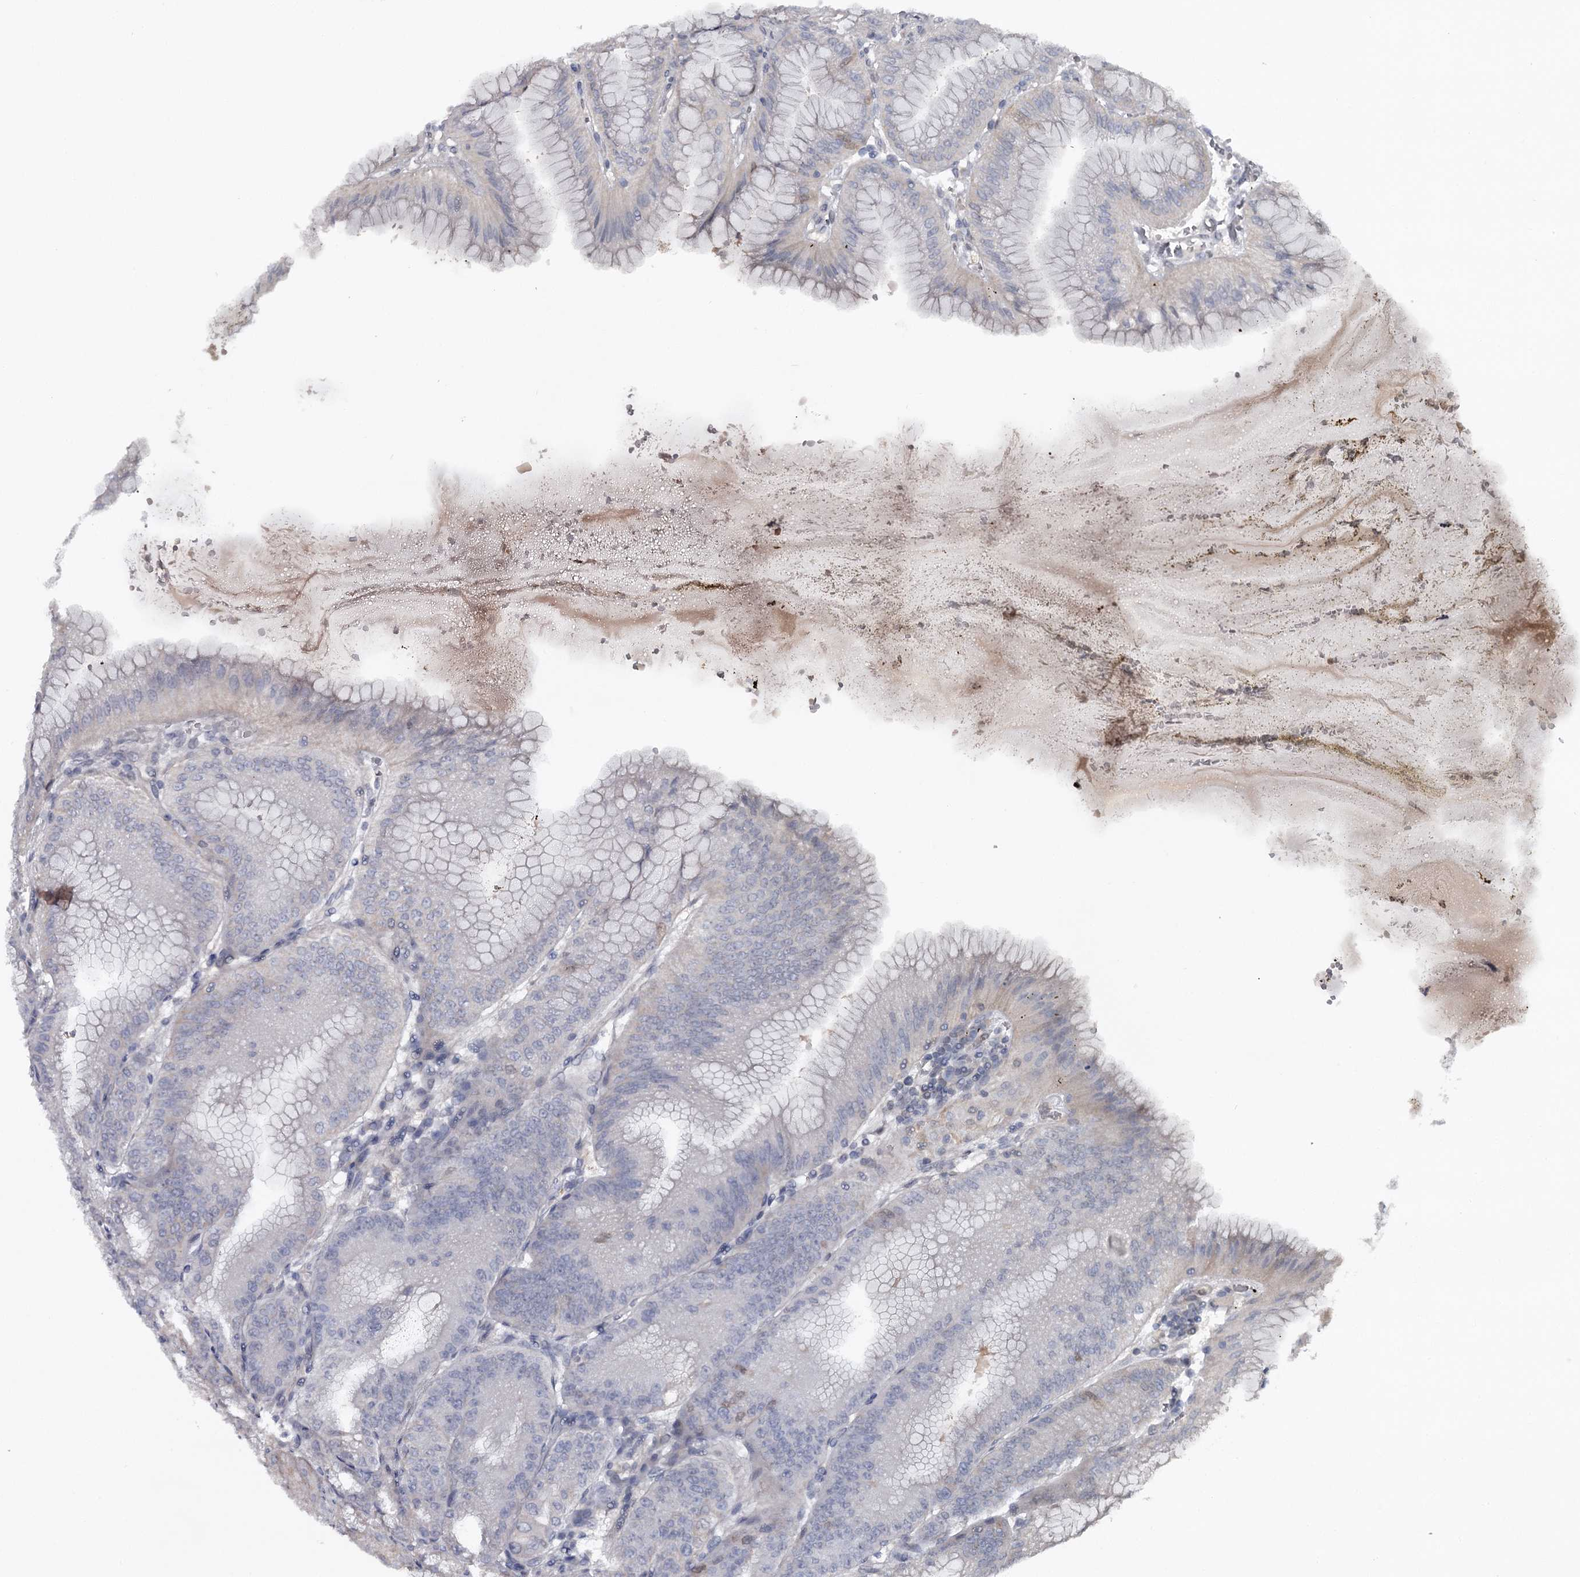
{"staining": {"intensity": "weak", "quantity": "<25%", "location": "nuclear"}, "tissue": "stomach", "cell_type": "Glandular cells", "image_type": "normal", "snomed": [{"axis": "morphology", "description": "Normal tissue, NOS"}, {"axis": "topography", "description": "Stomach, lower"}], "caption": "DAB (3,3'-diaminobenzidine) immunohistochemical staining of unremarkable stomach displays no significant positivity in glandular cells.", "gene": "GTSF1", "patient": {"sex": "male", "age": 71}}